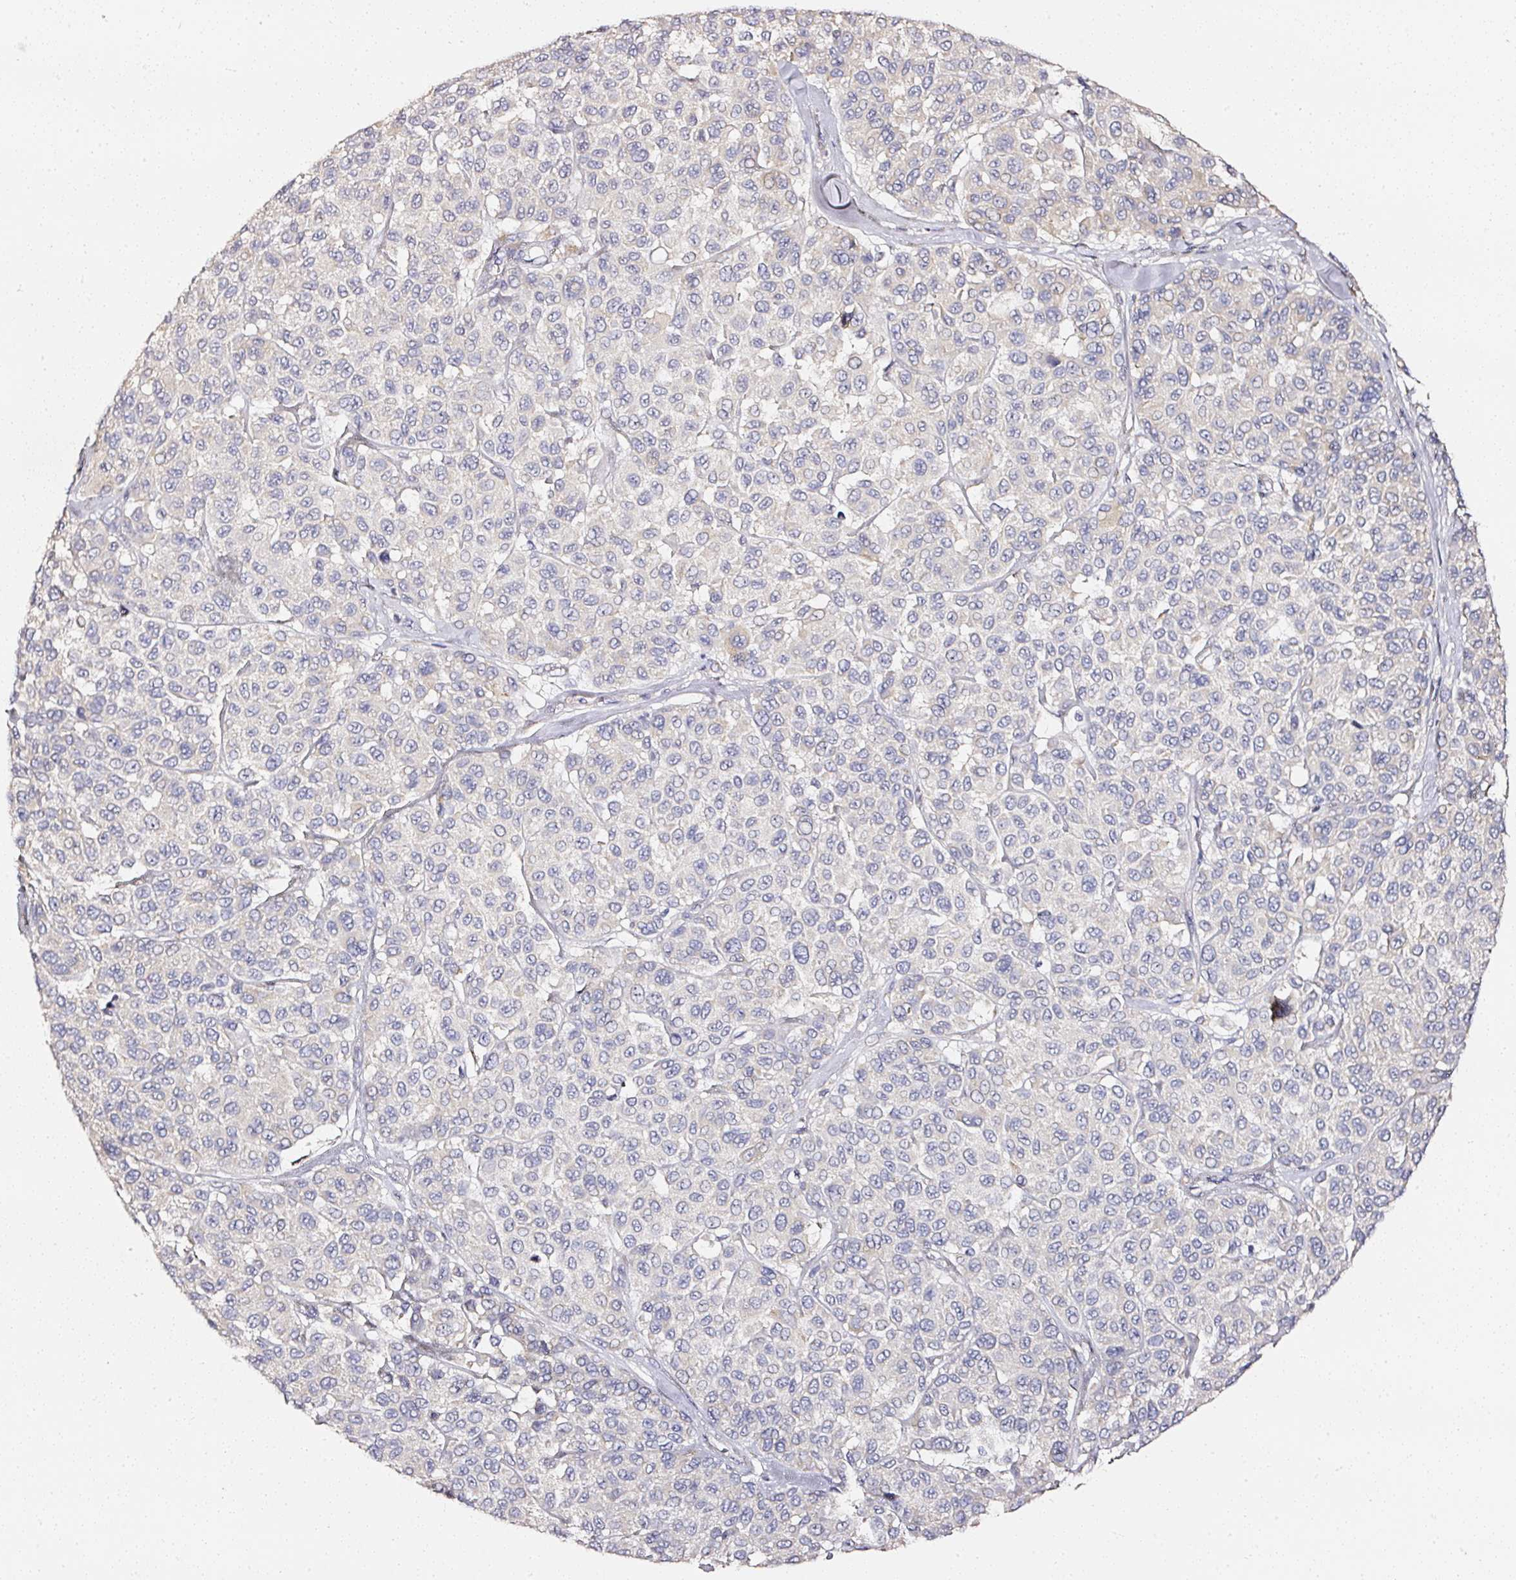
{"staining": {"intensity": "negative", "quantity": "none", "location": "none"}, "tissue": "melanoma", "cell_type": "Tumor cells", "image_type": "cancer", "snomed": [{"axis": "morphology", "description": "Malignant melanoma, NOS"}, {"axis": "topography", "description": "Skin"}], "caption": "DAB (3,3'-diaminobenzidine) immunohistochemical staining of human malignant melanoma reveals no significant staining in tumor cells.", "gene": "NTRK1", "patient": {"sex": "female", "age": 66}}